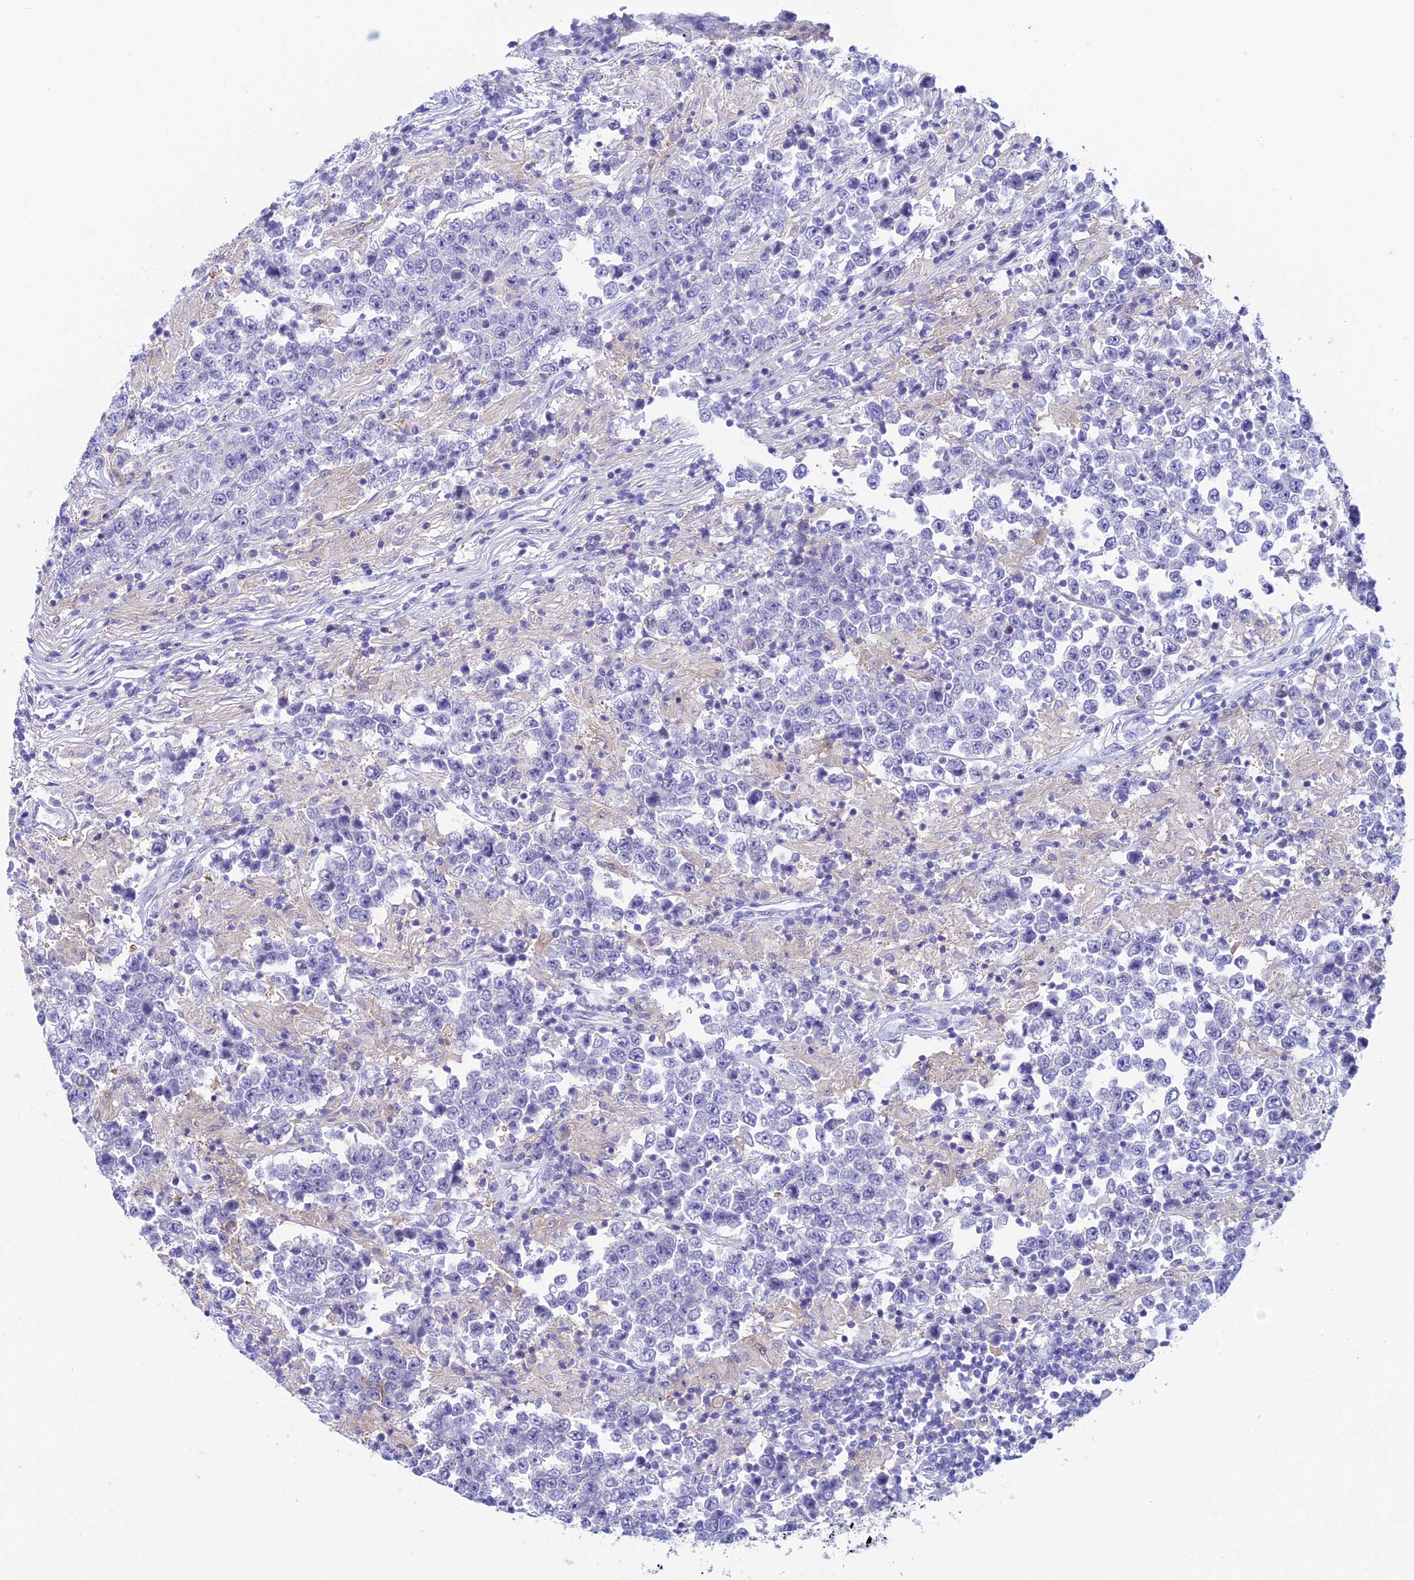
{"staining": {"intensity": "negative", "quantity": "none", "location": "none"}, "tissue": "testis cancer", "cell_type": "Tumor cells", "image_type": "cancer", "snomed": [{"axis": "morphology", "description": "Normal tissue, NOS"}, {"axis": "morphology", "description": "Urothelial carcinoma, High grade"}, {"axis": "morphology", "description": "Seminoma, NOS"}, {"axis": "morphology", "description": "Carcinoma, Embryonal, NOS"}, {"axis": "topography", "description": "Urinary bladder"}, {"axis": "topography", "description": "Testis"}], "caption": "A histopathology image of embryonal carcinoma (testis) stained for a protein demonstrates no brown staining in tumor cells. (Immunohistochemistry, brightfield microscopy, high magnification).", "gene": "KCNK17", "patient": {"sex": "male", "age": 41}}